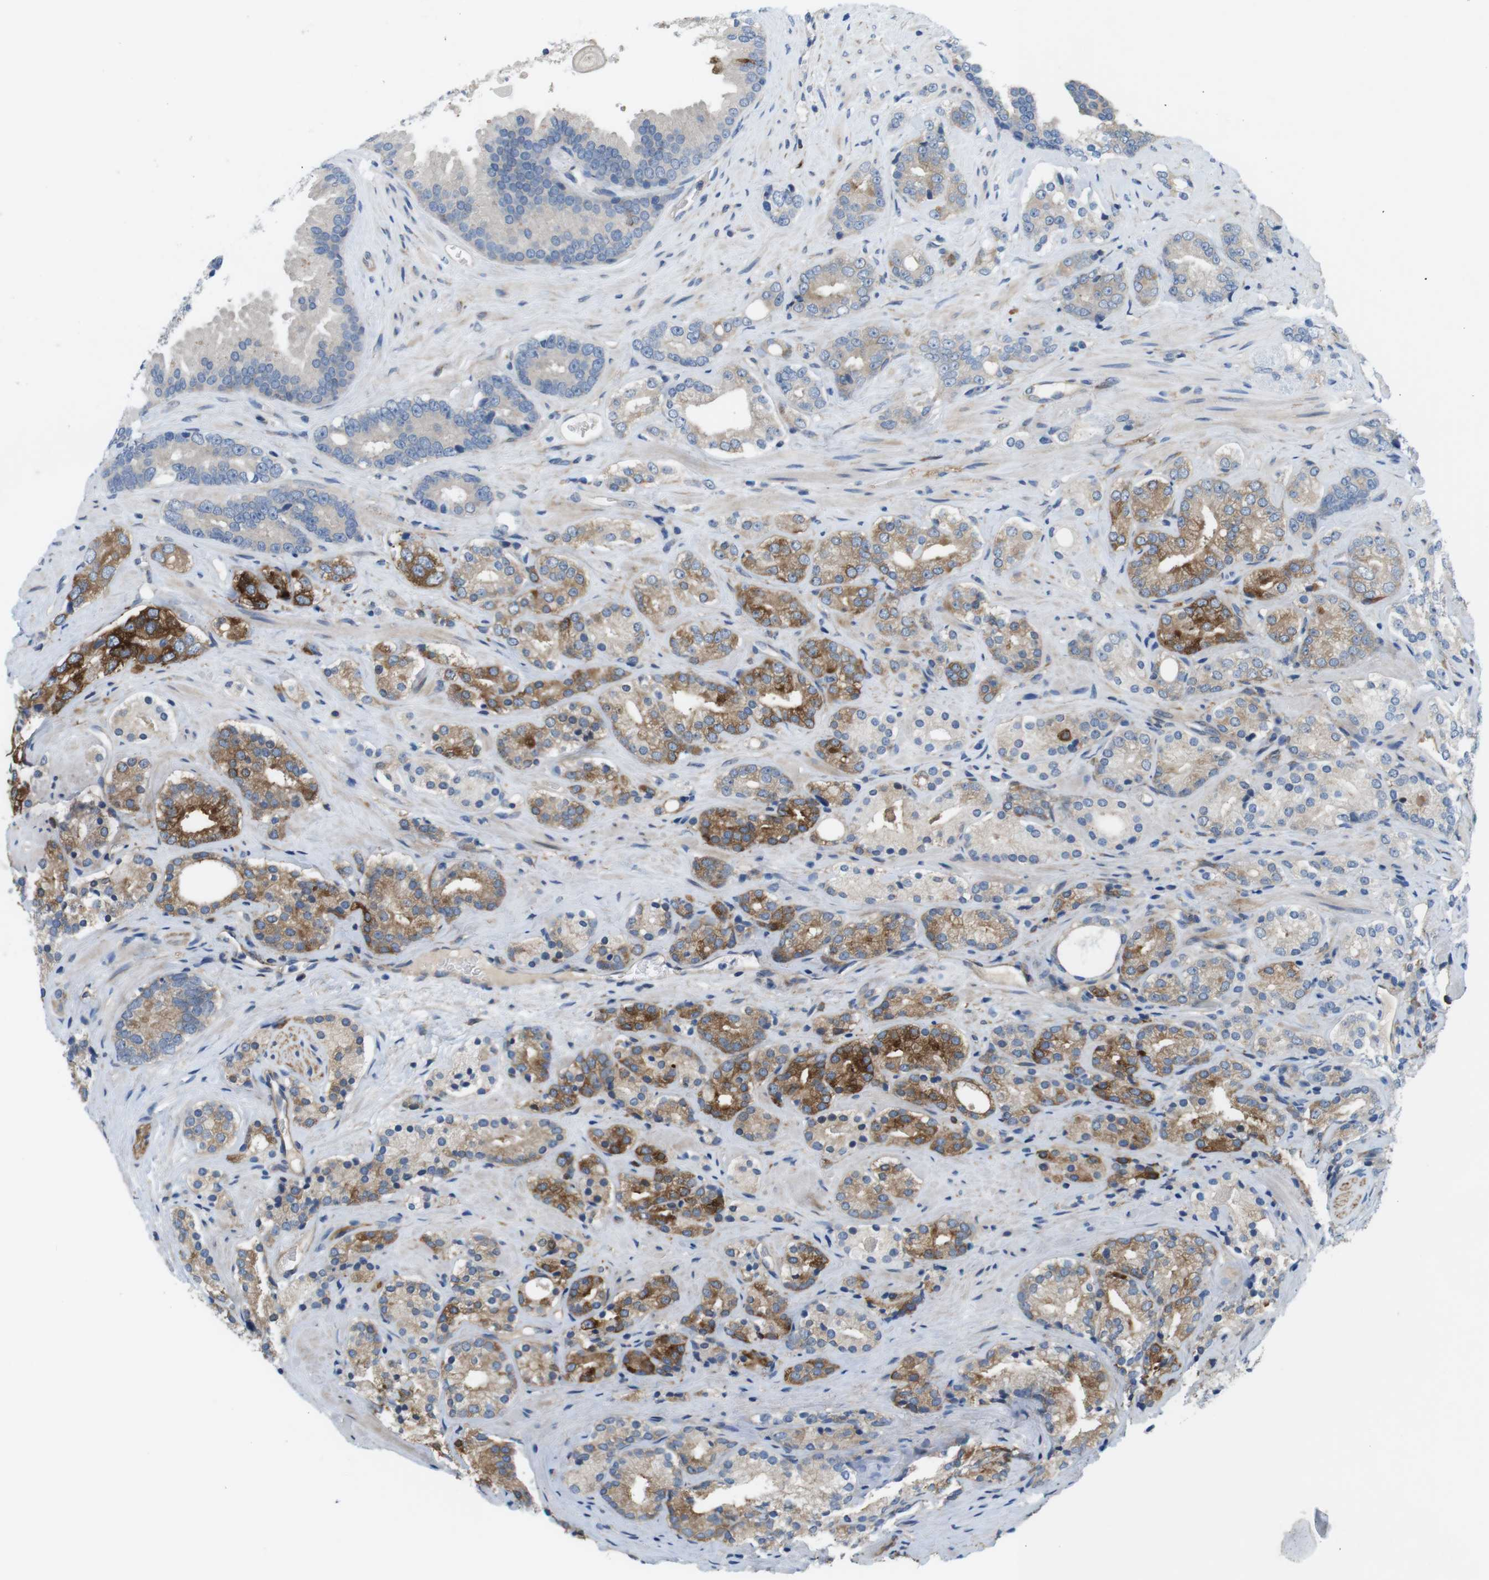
{"staining": {"intensity": "moderate", "quantity": "25%-75%", "location": "cytoplasmic/membranous"}, "tissue": "prostate cancer", "cell_type": "Tumor cells", "image_type": "cancer", "snomed": [{"axis": "morphology", "description": "Adenocarcinoma, High grade"}, {"axis": "topography", "description": "Prostate"}], "caption": "Immunohistochemistry (IHC) micrograph of neoplastic tissue: human prostate cancer stained using immunohistochemistry (IHC) shows medium levels of moderate protein expression localized specifically in the cytoplasmic/membranous of tumor cells, appearing as a cytoplasmic/membranous brown color.", "gene": "DCLK1", "patient": {"sex": "male", "age": 71}}